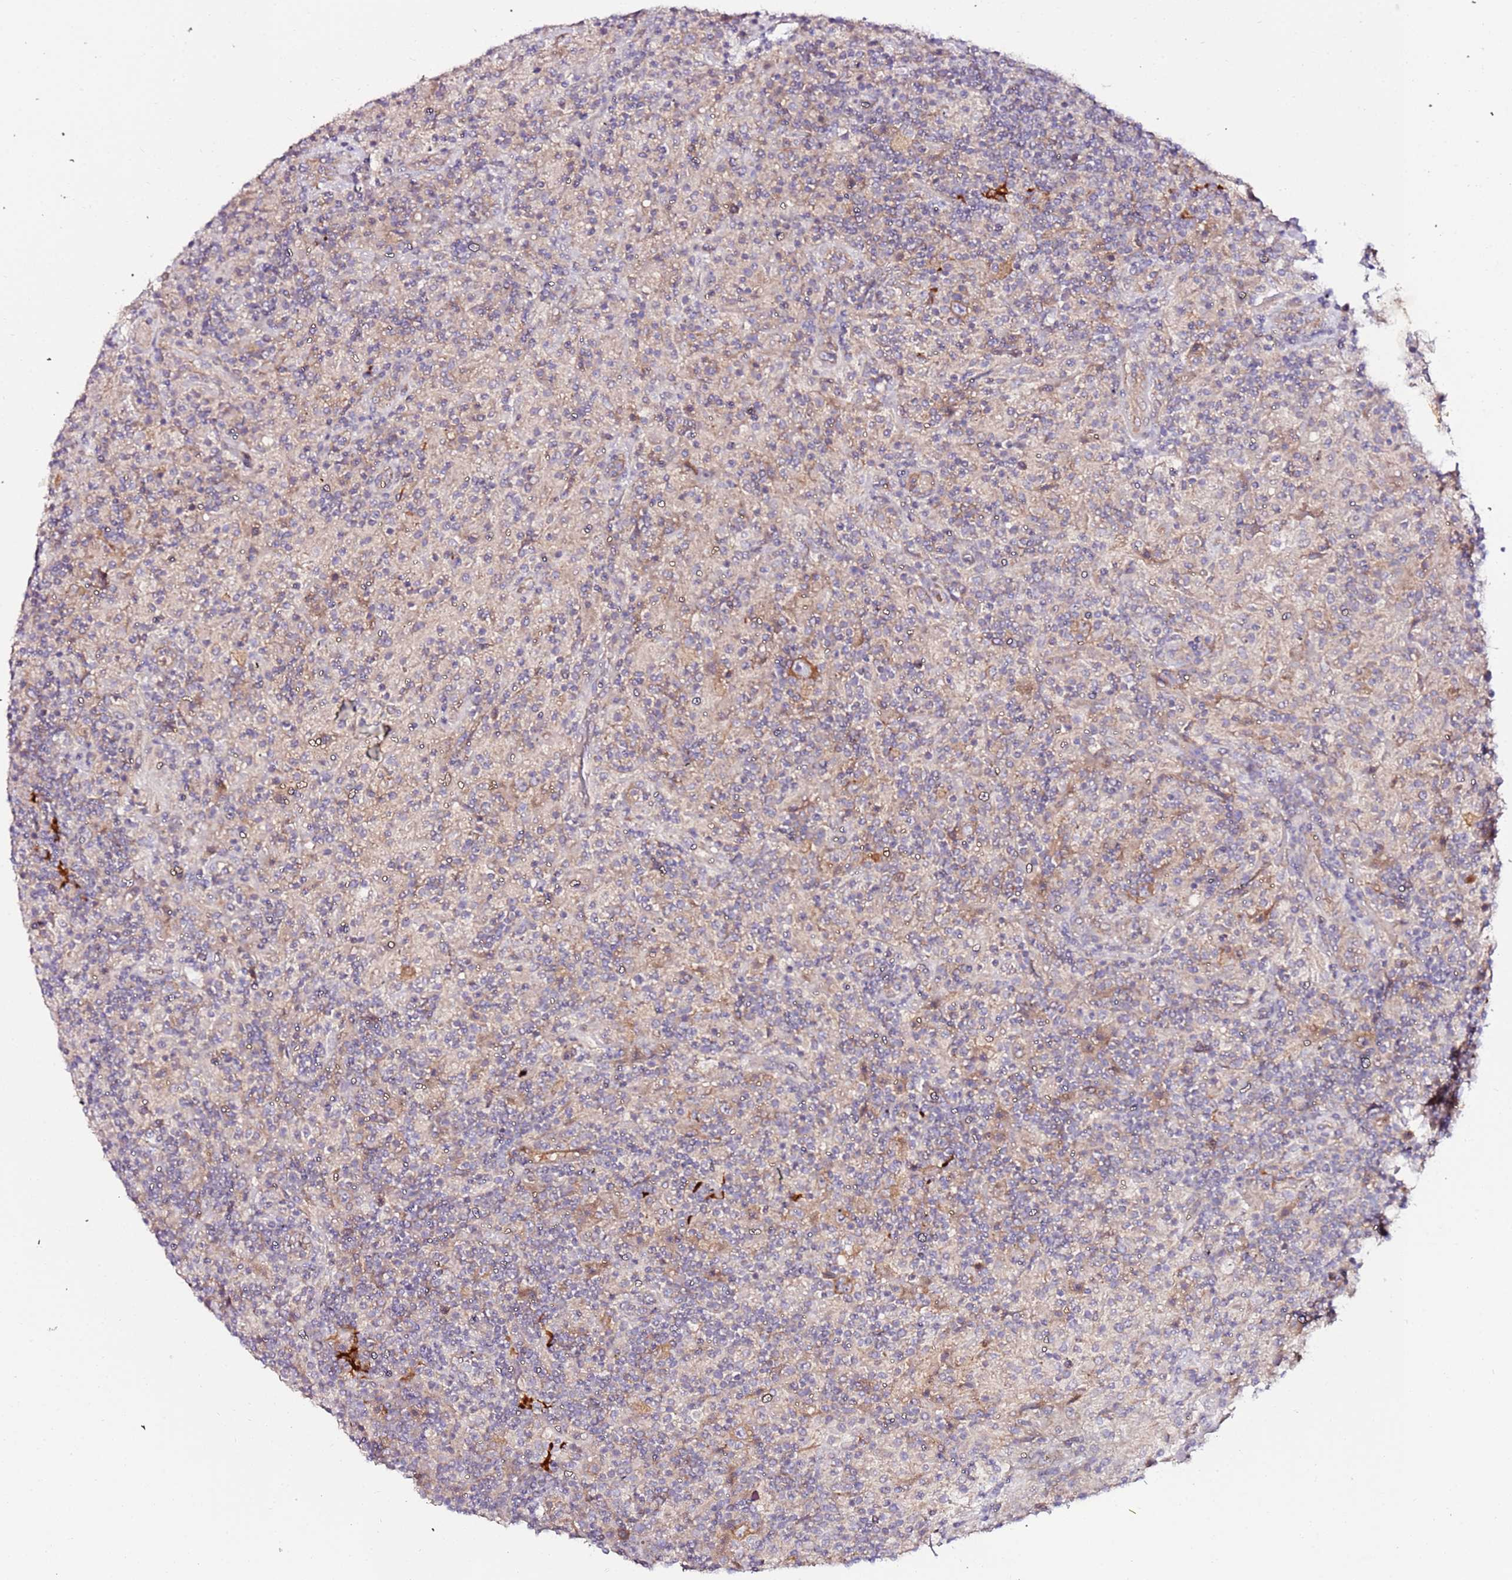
{"staining": {"intensity": "moderate", "quantity": ">75%", "location": "cytoplasmic/membranous"}, "tissue": "lymphoma", "cell_type": "Tumor cells", "image_type": "cancer", "snomed": [{"axis": "morphology", "description": "Hodgkin's disease, NOS"}, {"axis": "topography", "description": "Lymph node"}], "caption": "There is medium levels of moderate cytoplasmic/membranous positivity in tumor cells of Hodgkin's disease, as demonstrated by immunohistochemical staining (brown color).", "gene": "FLVCR1", "patient": {"sex": "male", "age": 70}}